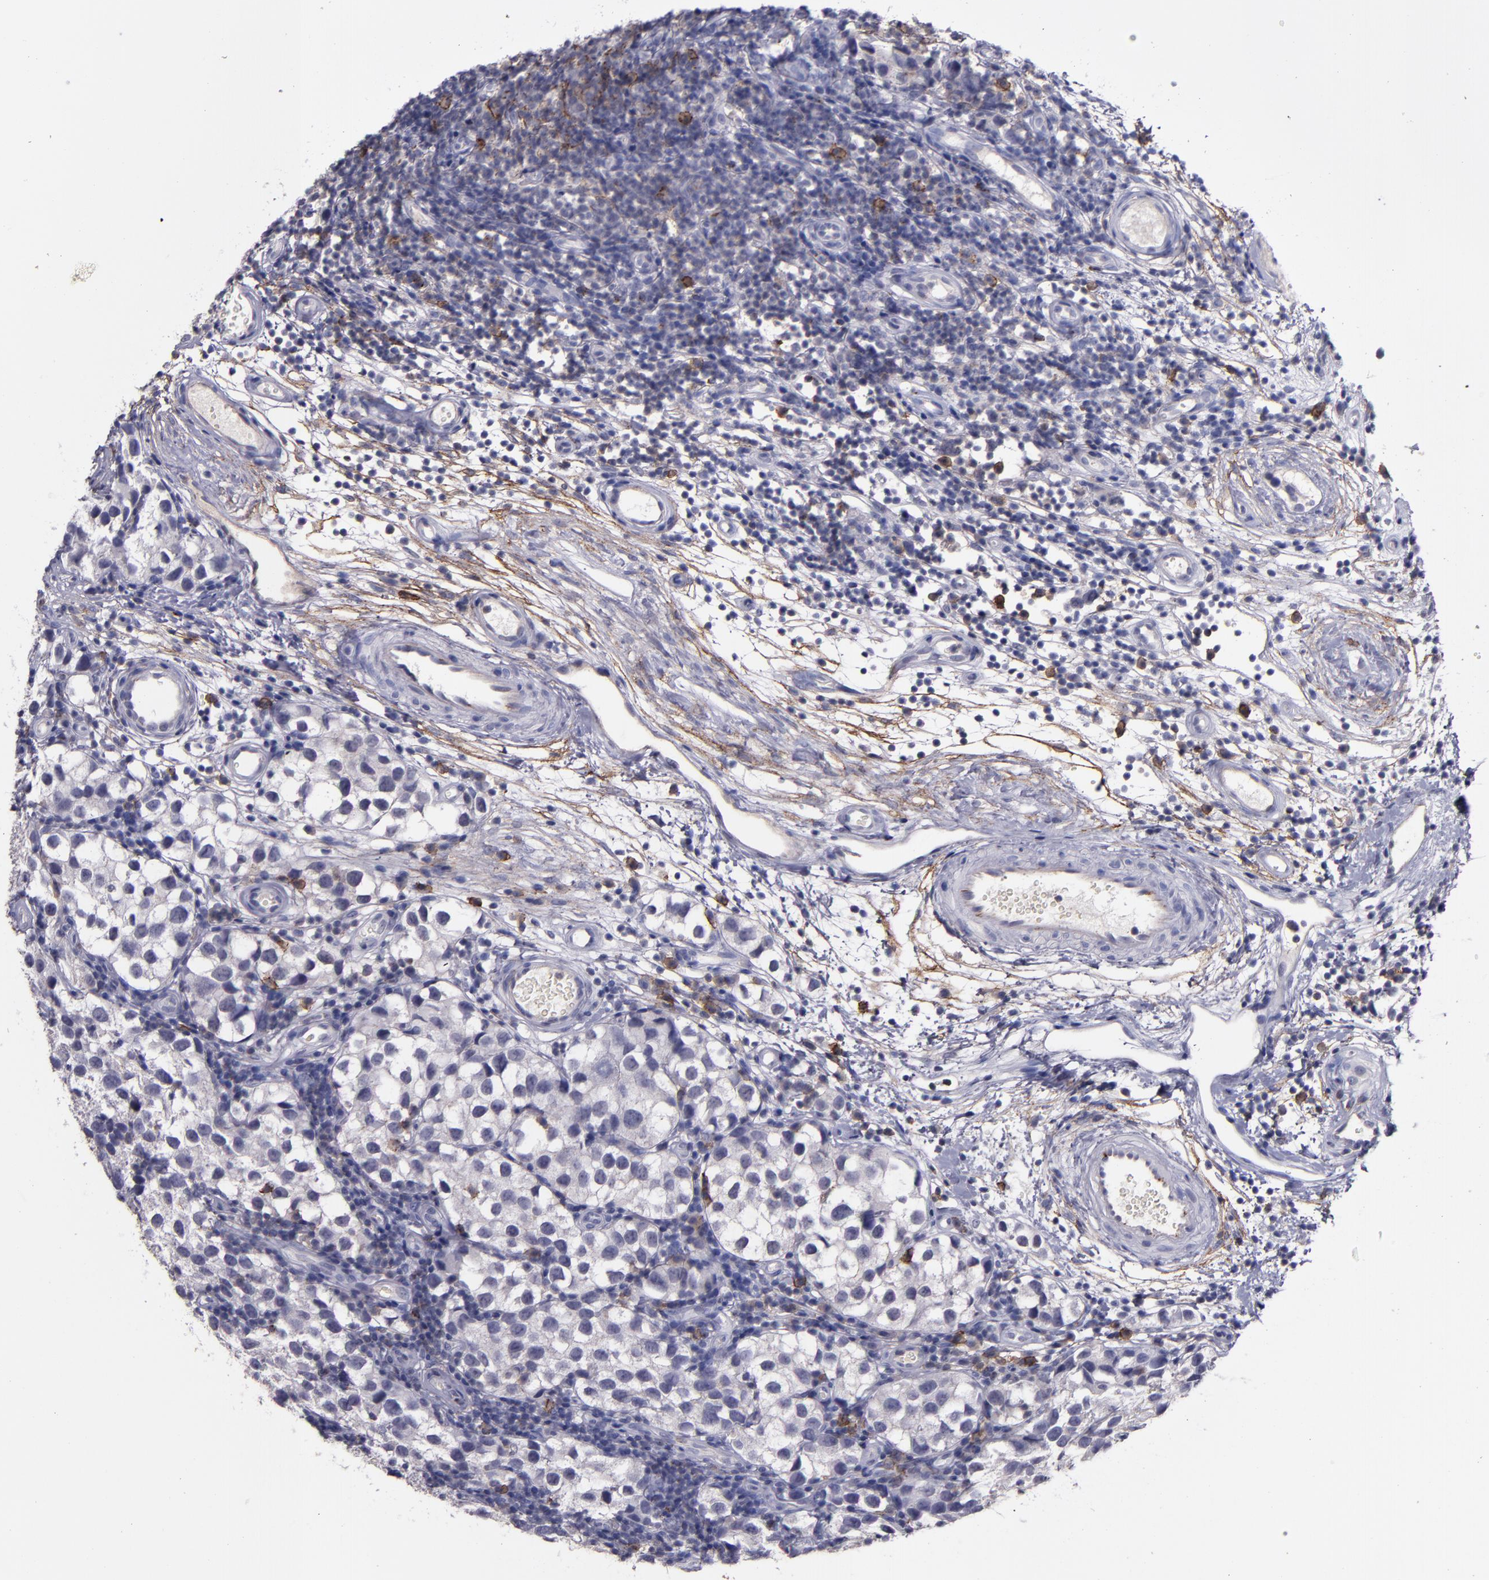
{"staining": {"intensity": "moderate", "quantity": "<25%", "location": "cytoplasmic/membranous"}, "tissue": "testis cancer", "cell_type": "Tumor cells", "image_type": "cancer", "snomed": [{"axis": "morphology", "description": "Seminoma, NOS"}, {"axis": "topography", "description": "Testis"}], "caption": "A brown stain shows moderate cytoplasmic/membranous positivity of a protein in human seminoma (testis) tumor cells. Immunohistochemistry stains the protein of interest in brown and the nuclei are stained blue.", "gene": "MFGE8", "patient": {"sex": "male", "age": 39}}